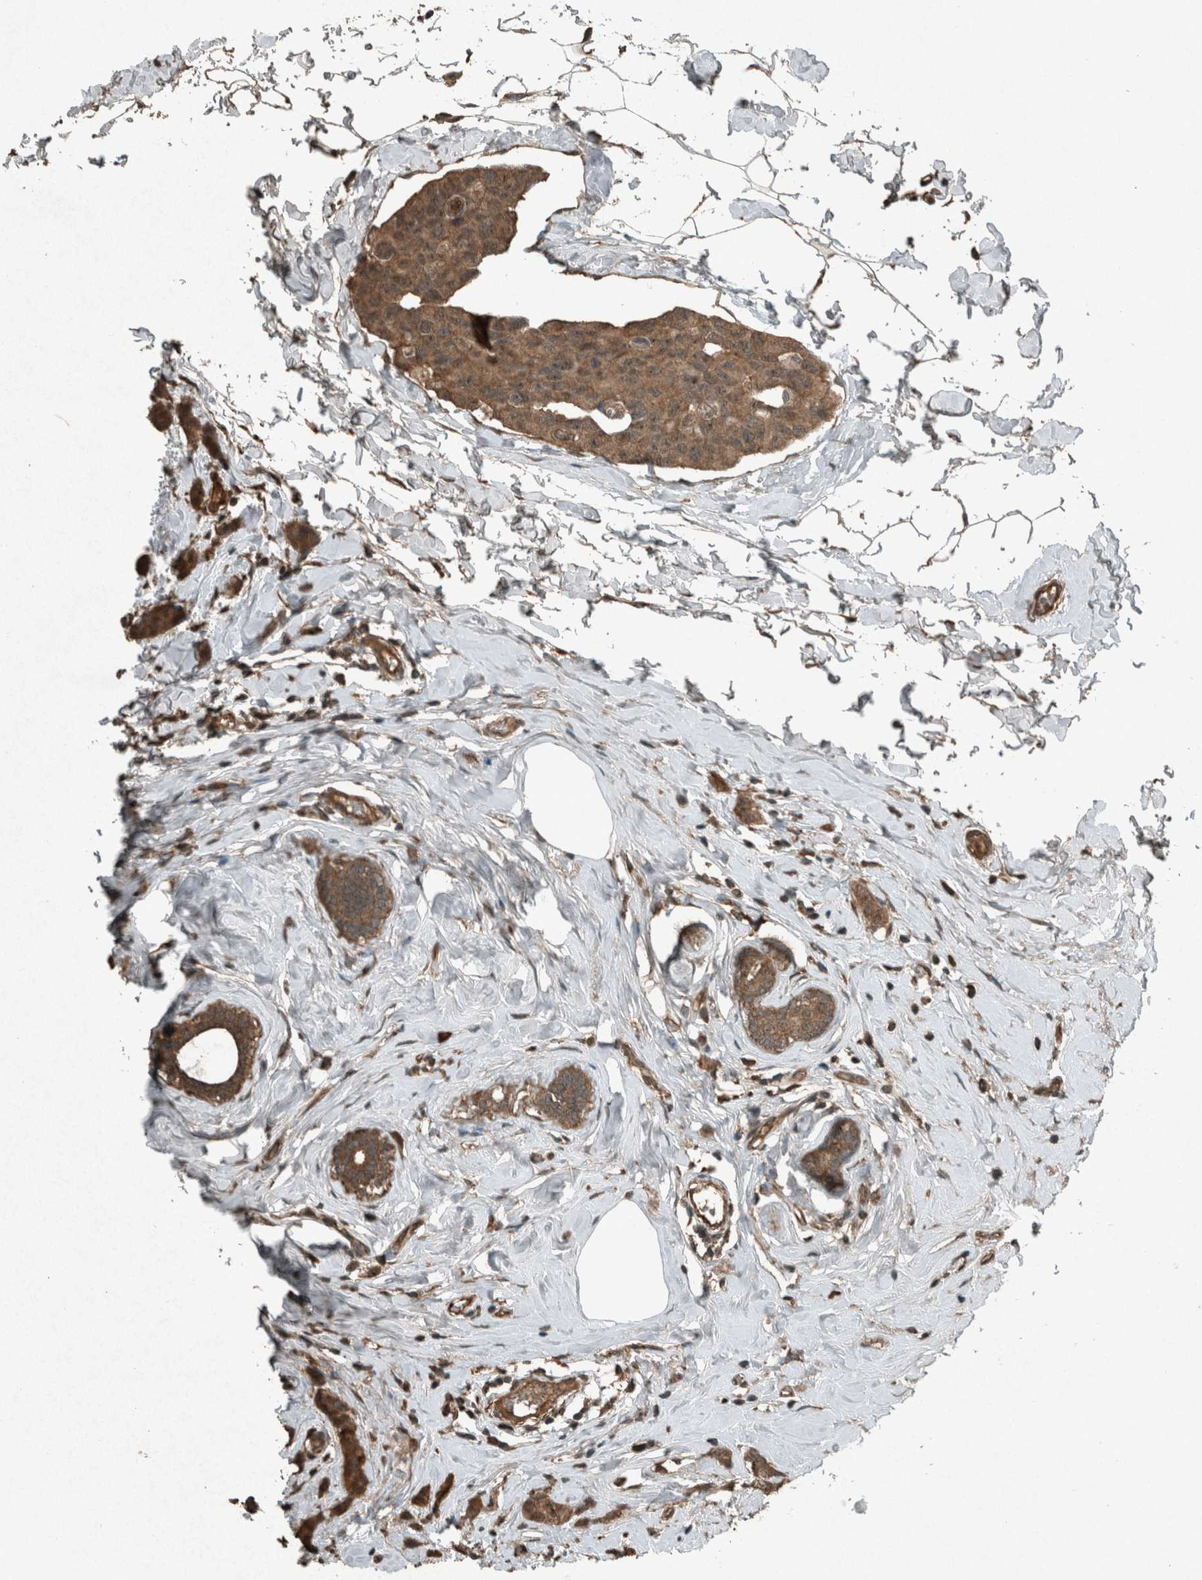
{"staining": {"intensity": "moderate", "quantity": ">75%", "location": "cytoplasmic/membranous,nuclear"}, "tissue": "breast cancer", "cell_type": "Tumor cells", "image_type": "cancer", "snomed": [{"axis": "morphology", "description": "Normal tissue, NOS"}, {"axis": "morphology", "description": "Duct carcinoma"}, {"axis": "topography", "description": "Breast"}], "caption": "An image of human breast cancer stained for a protein displays moderate cytoplasmic/membranous and nuclear brown staining in tumor cells.", "gene": "ARHGEF12", "patient": {"sex": "female", "age": 50}}